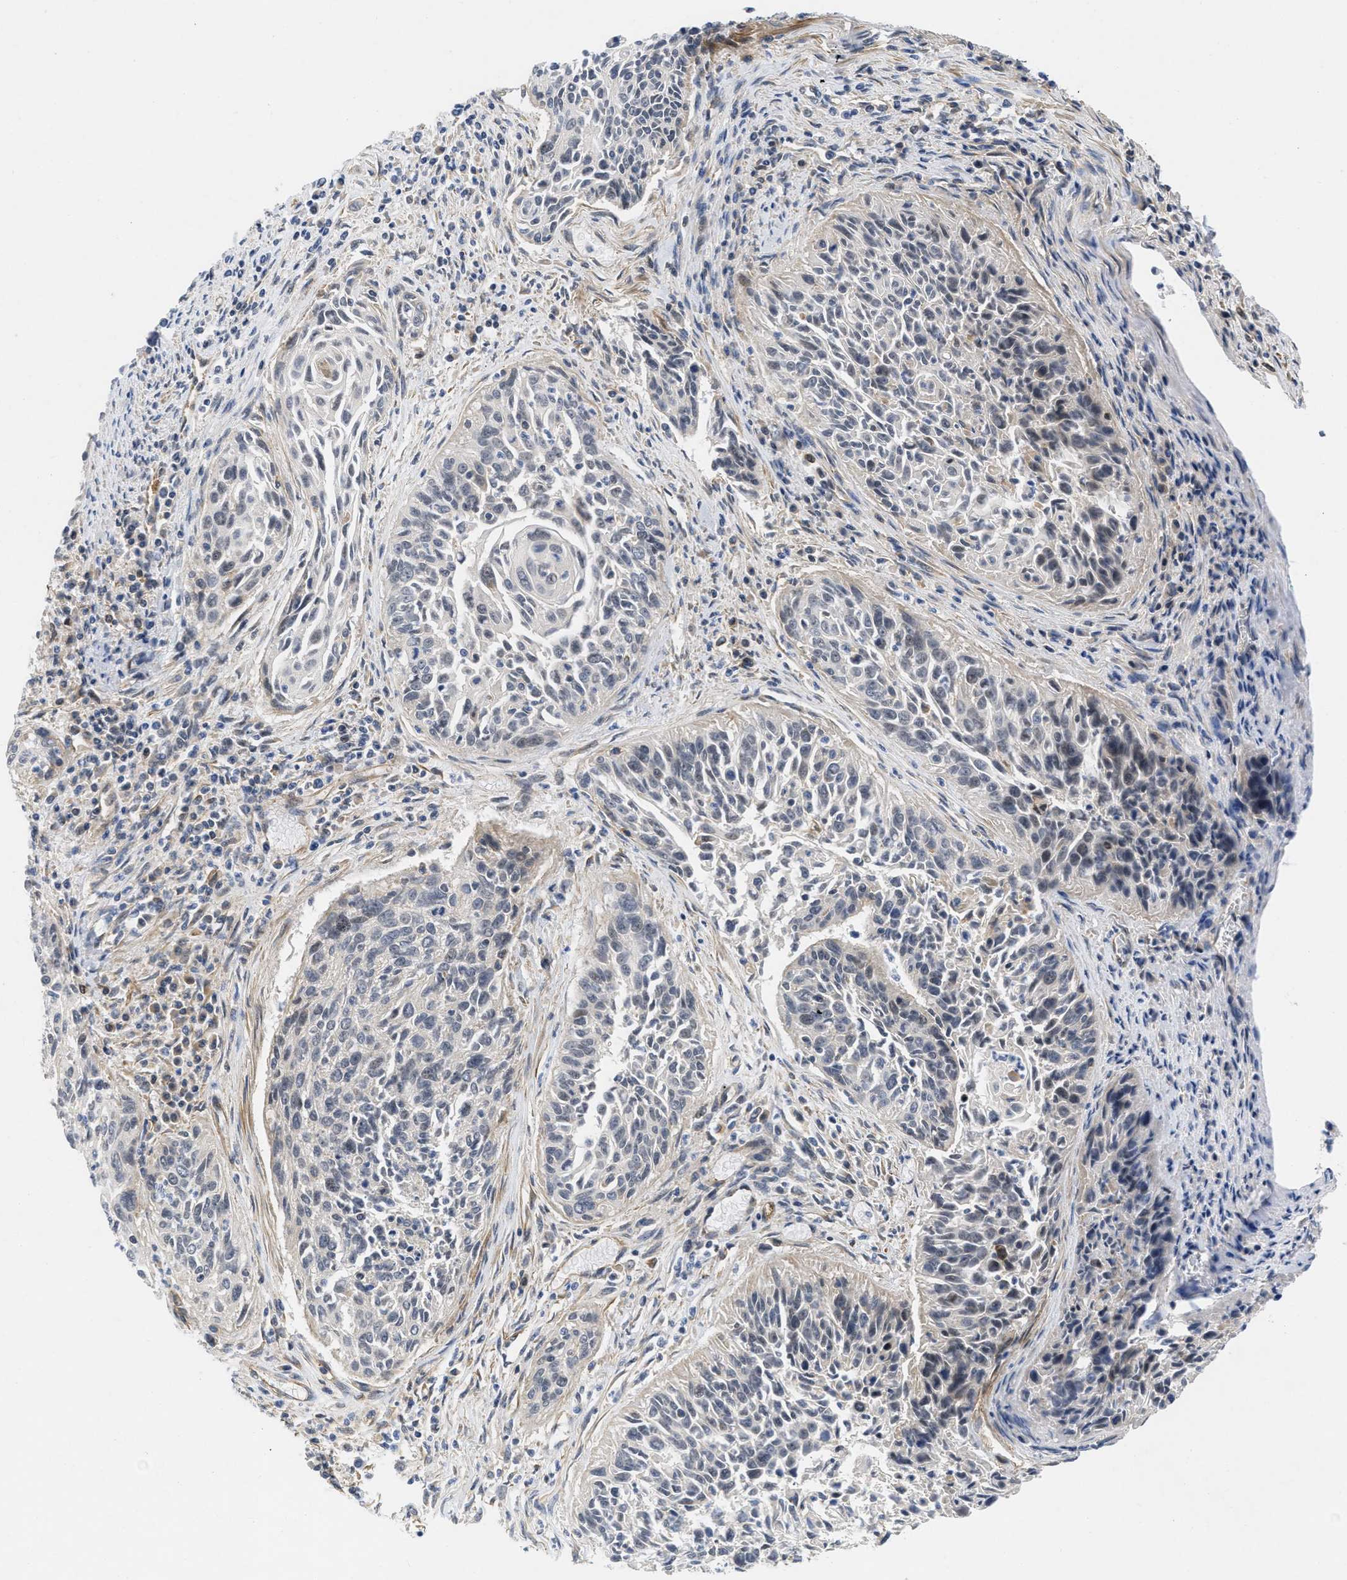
{"staining": {"intensity": "negative", "quantity": "none", "location": "none"}, "tissue": "cervical cancer", "cell_type": "Tumor cells", "image_type": "cancer", "snomed": [{"axis": "morphology", "description": "Squamous cell carcinoma, NOS"}, {"axis": "topography", "description": "Cervix"}], "caption": "Image shows no significant protein positivity in tumor cells of cervical squamous cell carcinoma.", "gene": "ARHGEF26", "patient": {"sex": "female", "age": 55}}